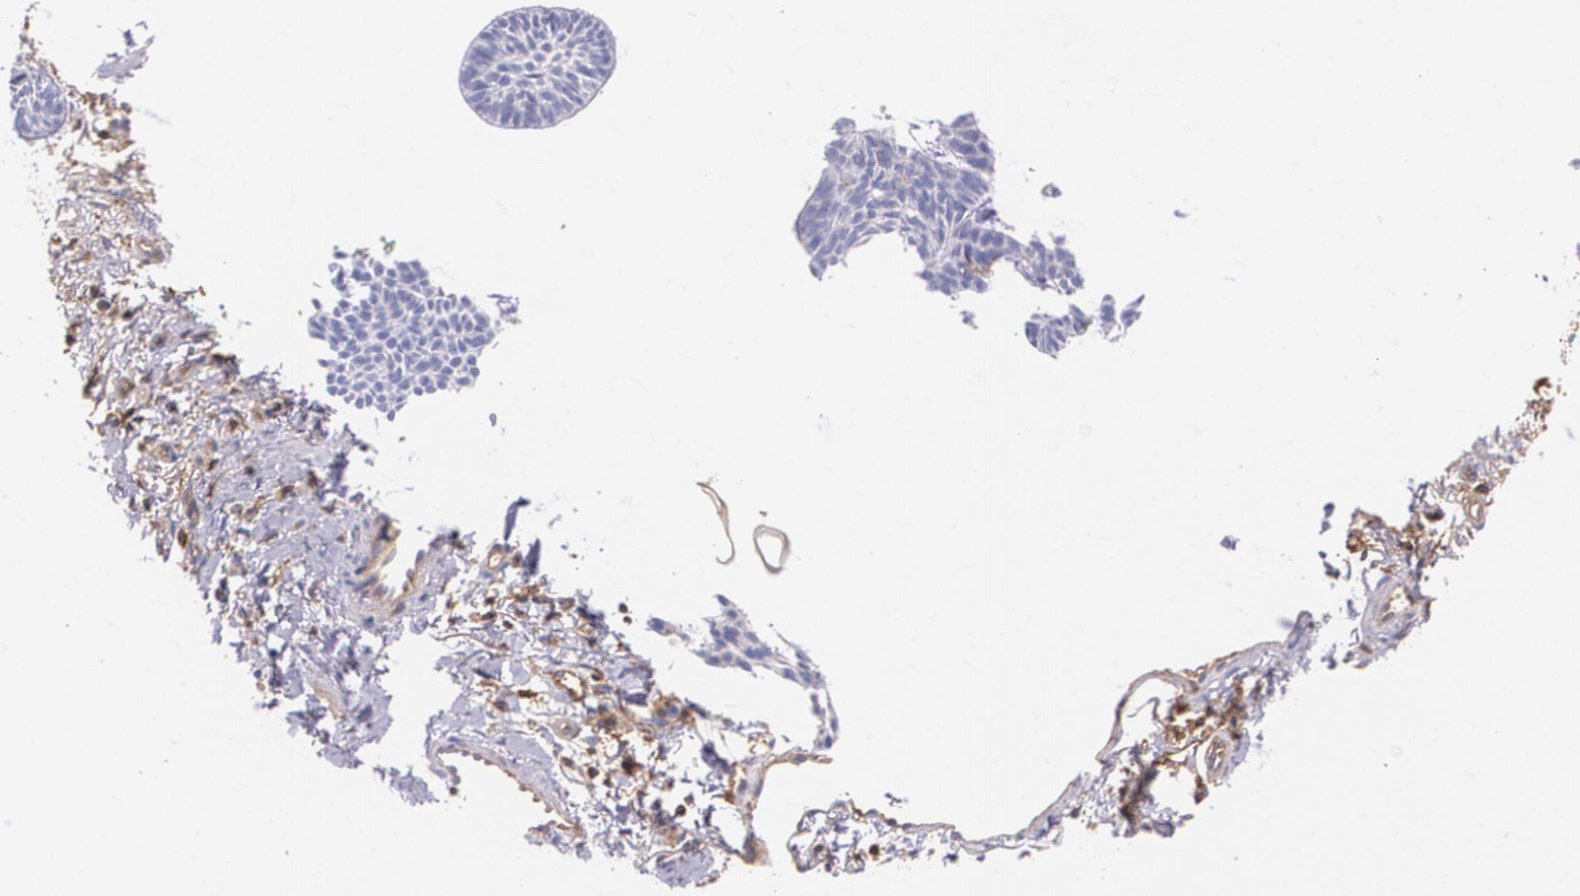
{"staining": {"intensity": "negative", "quantity": "none", "location": "none"}, "tissue": "skin cancer", "cell_type": "Tumor cells", "image_type": "cancer", "snomed": [{"axis": "morphology", "description": "Basal cell carcinoma"}, {"axis": "topography", "description": "Skin"}], "caption": "Skin basal cell carcinoma was stained to show a protein in brown. There is no significant positivity in tumor cells. (Brightfield microscopy of DAB IHC at high magnification).", "gene": "B2M", "patient": {"sex": "male", "age": 75}}